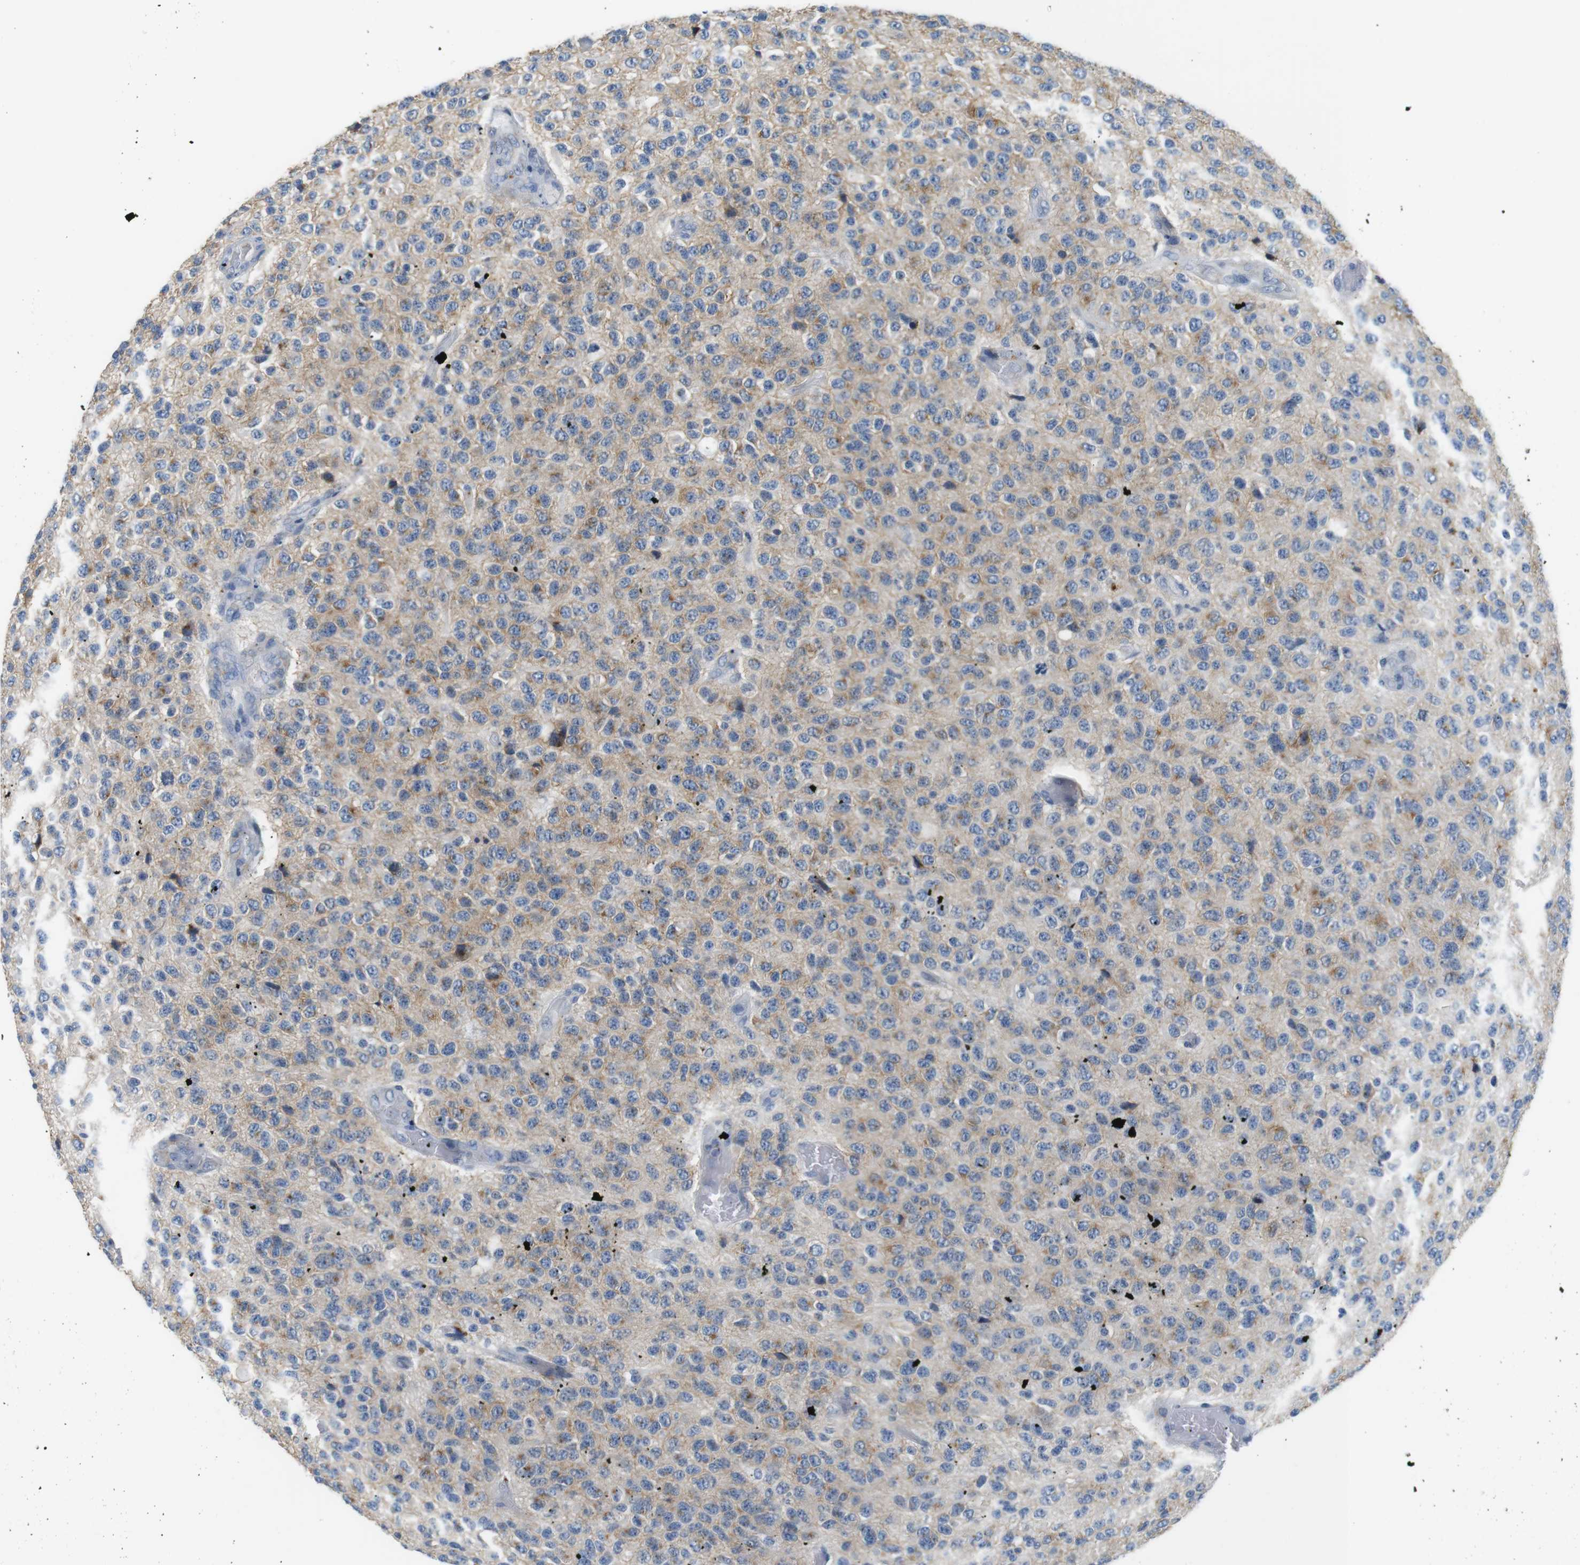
{"staining": {"intensity": "moderate", "quantity": "25%-75%", "location": "cytoplasmic/membranous"}, "tissue": "glioma", "cell_type": "Tumor cells", "image_type": "cancer", "snomed": [{"axis": "morphology", "description": "Glioma, malignant, High grade"}, {"axis": "topography", "description": "pancreas cauda"}], "caption": "Immunohistochemical staining of human high-grade glioma (malignant) reveals medium levels of moderate cytoplasmic/membranous expression in approximately 25%-75% of tumor cells.", "gene": "FCGRT", "patient": {"sex": "male", "age": 60}}